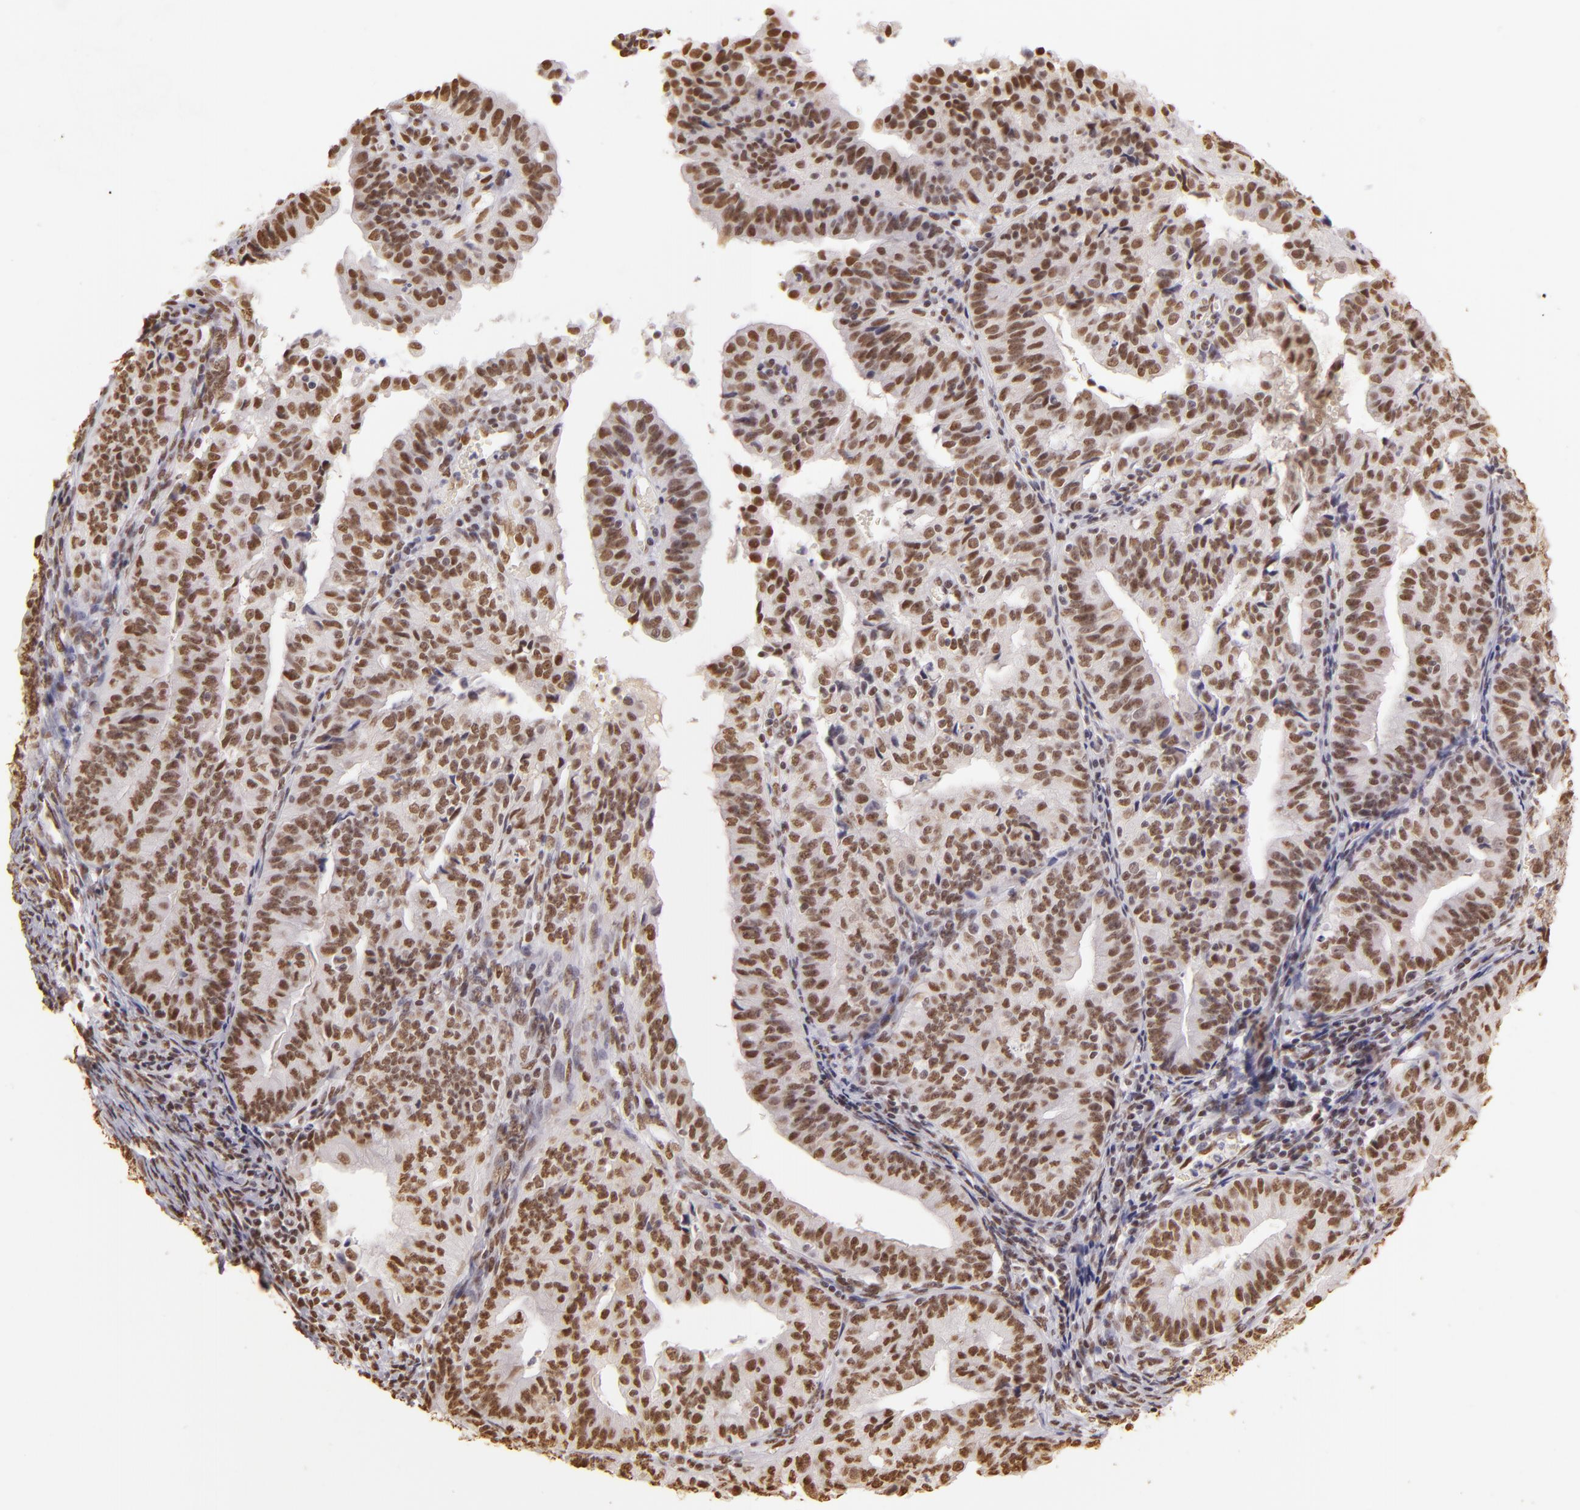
{"staining": {"intensity": "moderate", "quantity": ">75%", "location": "nuclear"}, "tissue": "endometrial cancer", "cell_type": "Tumor cells", "image_type": "cancer", "snomed": [{"axis": "morphology", "description": "Adenocarcinoma, NOS"}, {"axis": "topography", "description": "Endometrium"}], "caption": "A medium amount of moderate nuclear expression is seen in about >75% of tumor cells in endometrial adenocarcinoma tissue.", "gene": "PAPOLA", "patient": {"sex": "female", "age": 56}}